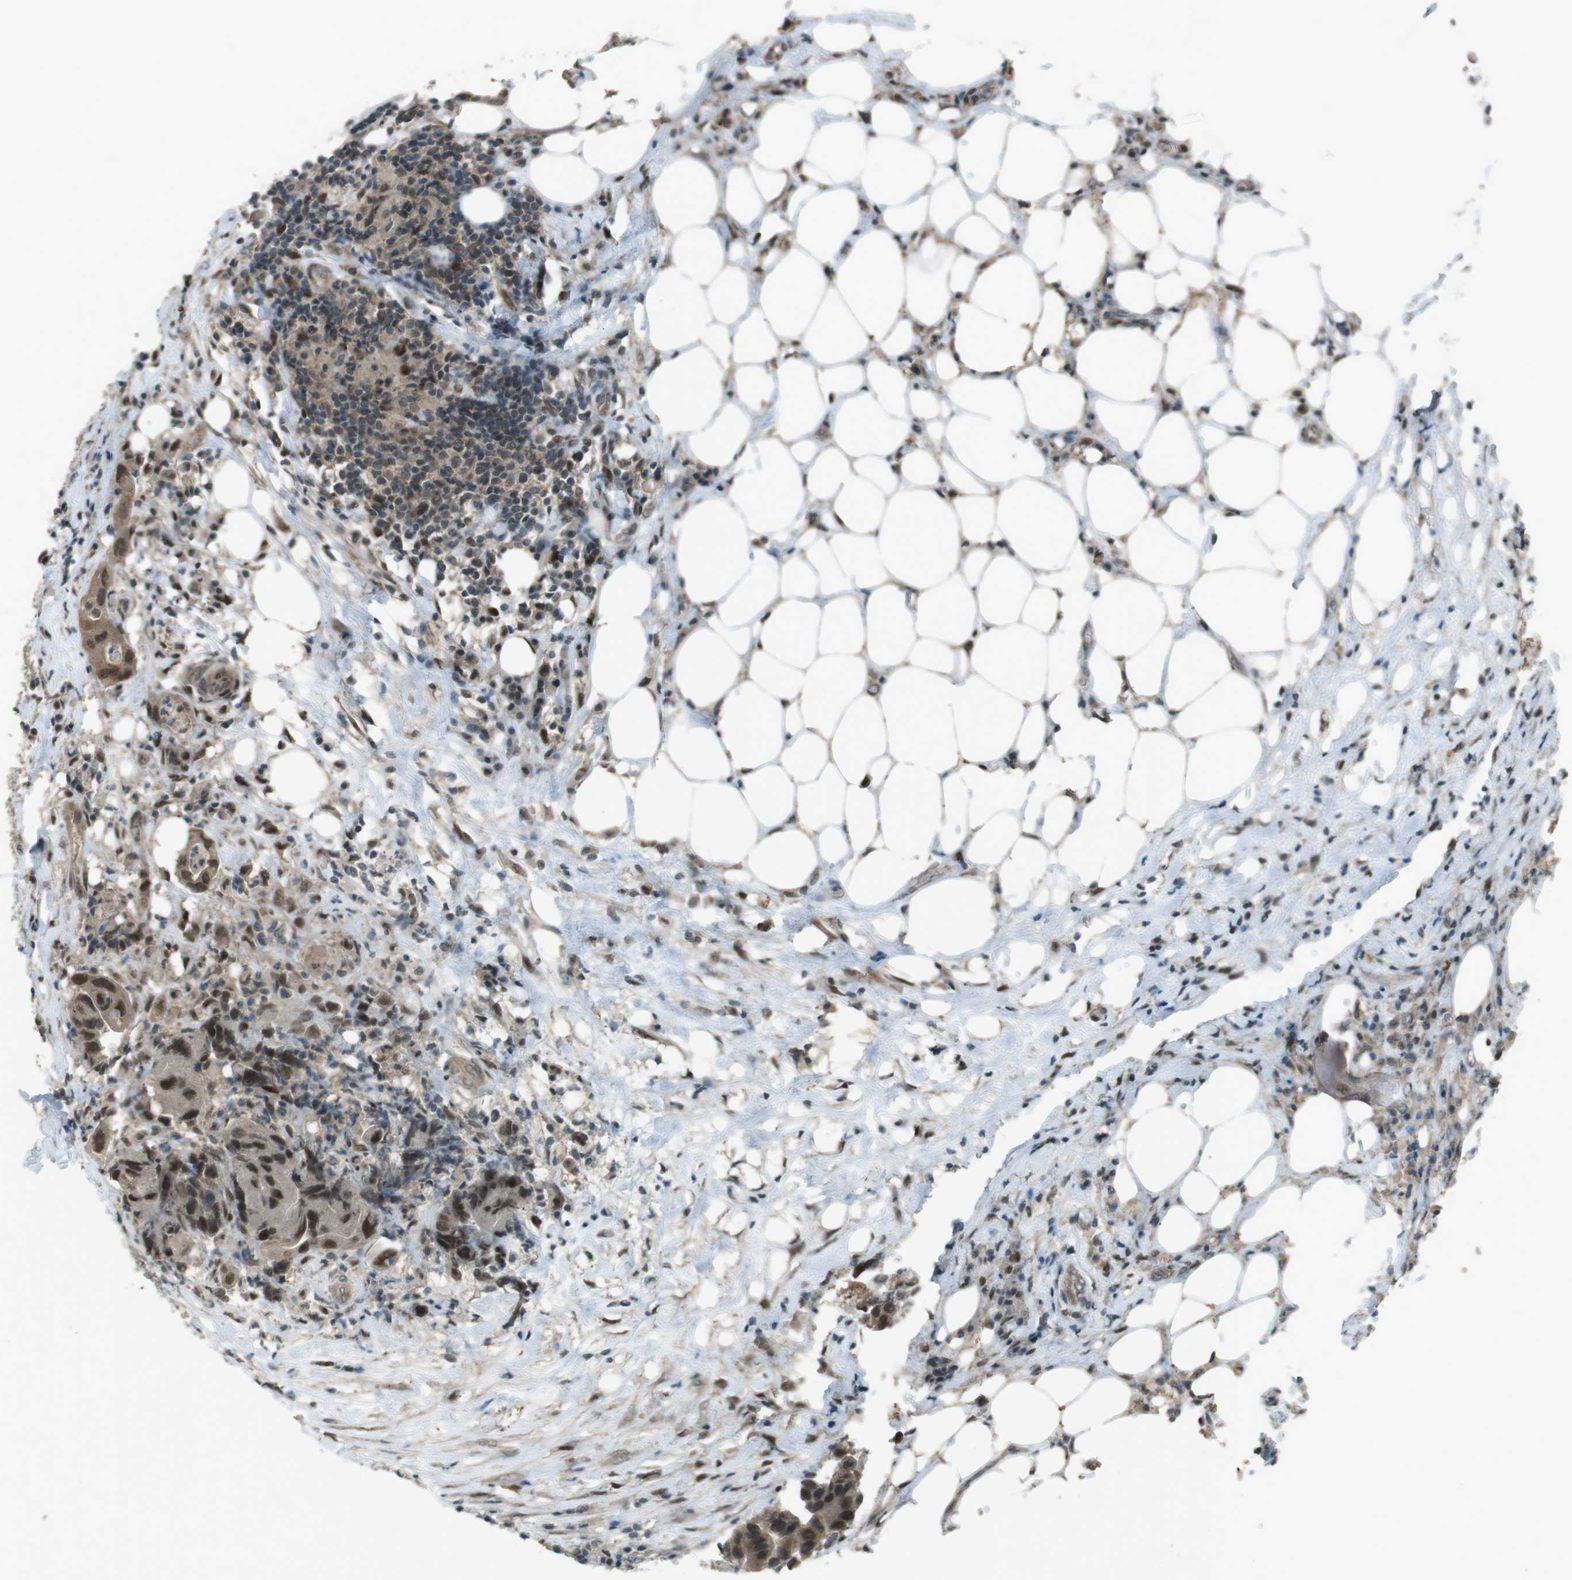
{"staining": {"intensity": "strong", "quantity": ">75%", "location": "nuclear"}, "tissue": "colorectal cancer", "cell_type": "Tumor cells", "image_type": "cancer", "snomed": [{"axis": "morphology", "description": "Adenocarcinoma, NOS"}, {"axis": "topography", "description": "Colon"}], "caption": "A photomicrograph of colorectal cancer stained for a protein demonstrates strong nuclear brown staining in tumor cells.", "gene": "SLITRK5", "patient": {"sex": "male", "age": 71}}